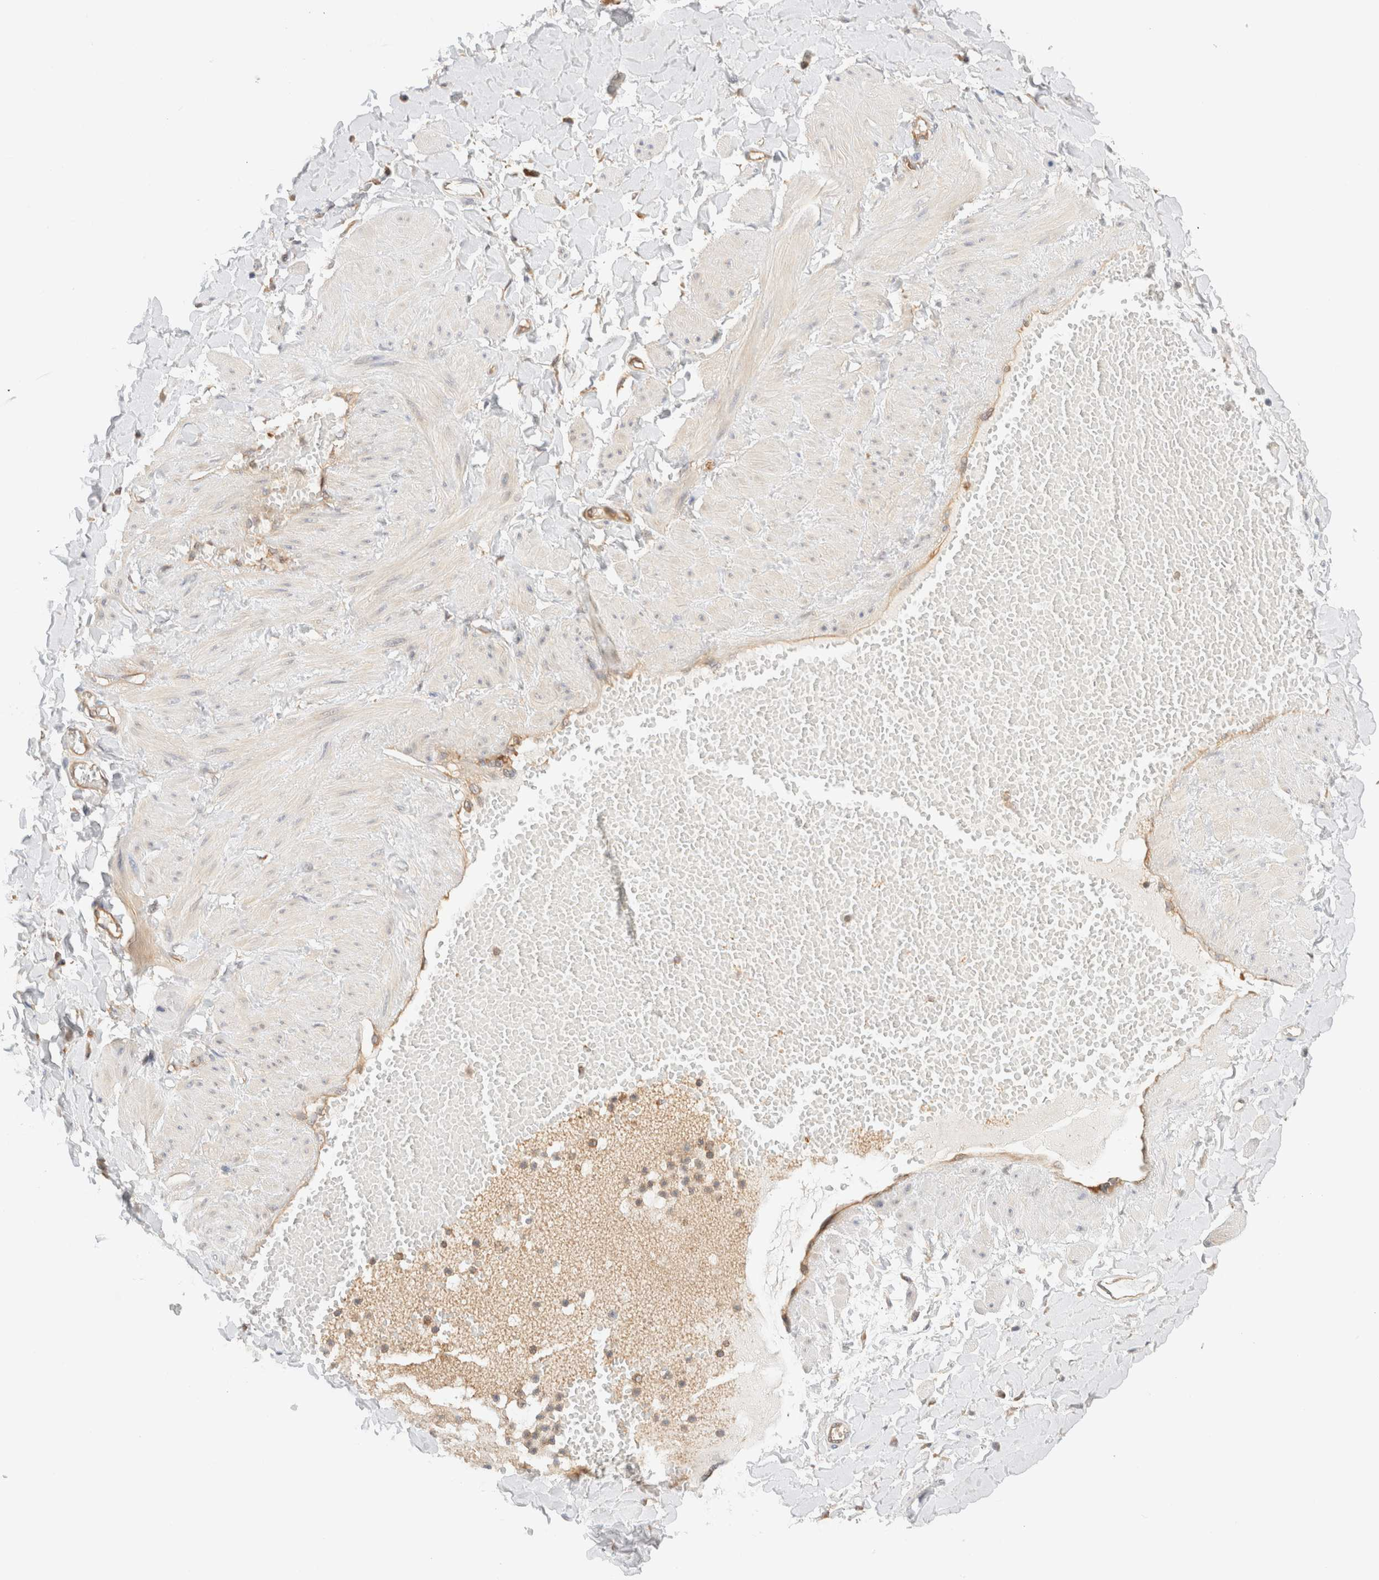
{"staining": {"intensity": "moderate", "quantity": "25%-75%", "location": "cytoplasmic/membranous"}, "tissue": "adipose tissue", "cell_type": "Adipocytes", "image_type": "normal", "snomed": [{"axis": "morphology", "description": "Normal tissue, NOS"}, {"axis": "topography", "description": "Adipose tissue"}, {"axis": "topography", "description": "Vascular tissue"}, {"axis": "topography", "description": "Peripheral nerve tissue"}], "caption": "Immunohistochemistry (IHC) micrograph of normal human adipose tissue stained for a protein (brown), which shows medium levels of moderate cytoplasmic/membranous expression in about 25%-75% of adipocytes.", "gene": "RABEP1", "patient": {"sex": "male", "age": 25}}